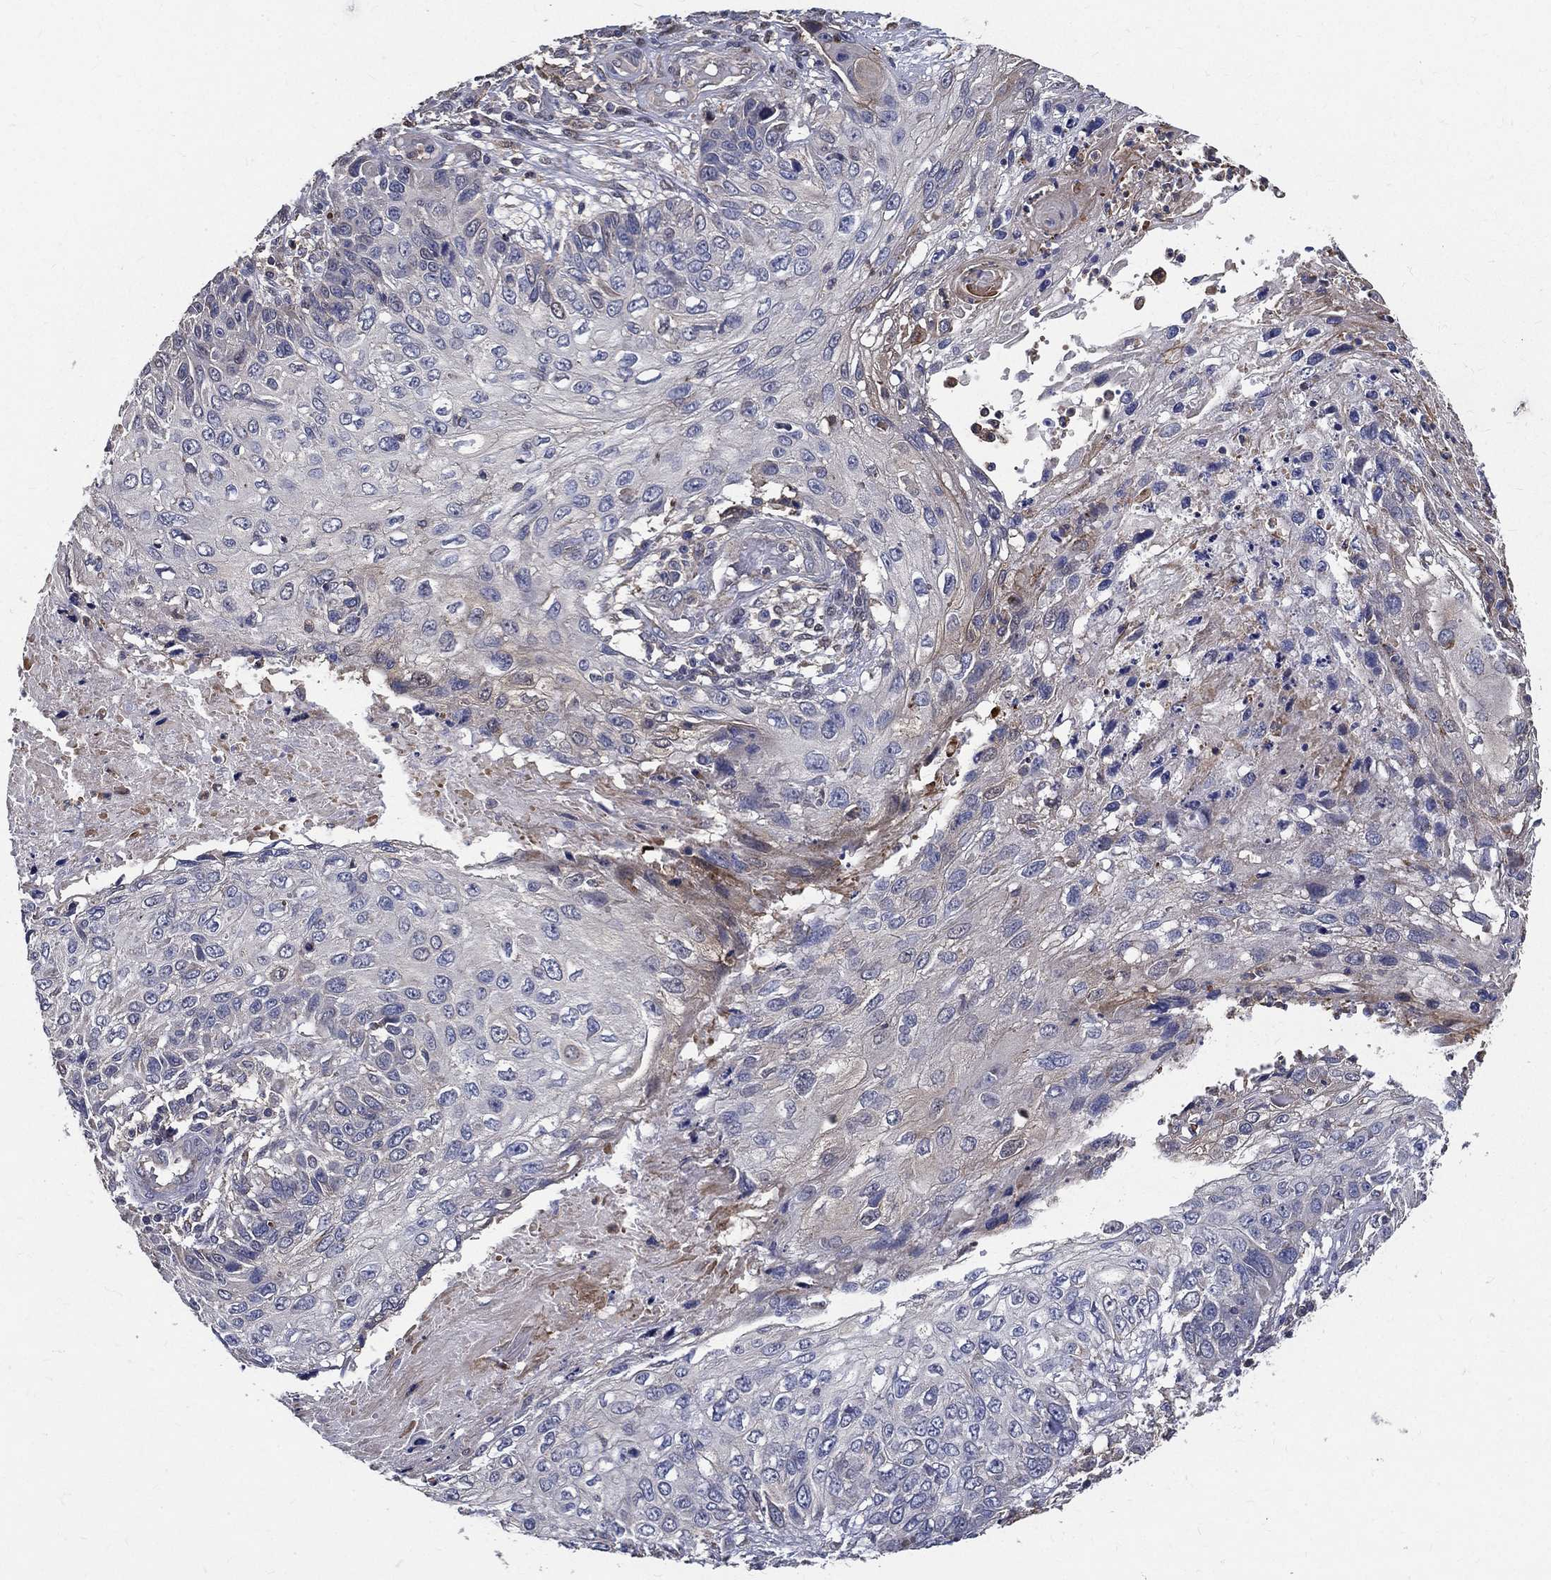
{"staining": {"intensity": "negative", "quantity": "none", "location": "none"}, "tissue": "skin cancer", "cell_type": "Tumor cells", "image_type": "cancer", "snomed": [{"axis": "morphology", "description": "Squamous cell carcinoma, NOS"}, {"axis": "topography", "description": "Skin"}], "caption": "An immunohistochemistry photomicrograph of skin squamous cell carcinoma is shown. There is no staining in tumor cells of skin squamous cell carcinoma.", "gene": "SERPINB2", "patient": {"sex": "male", "age": 92}}